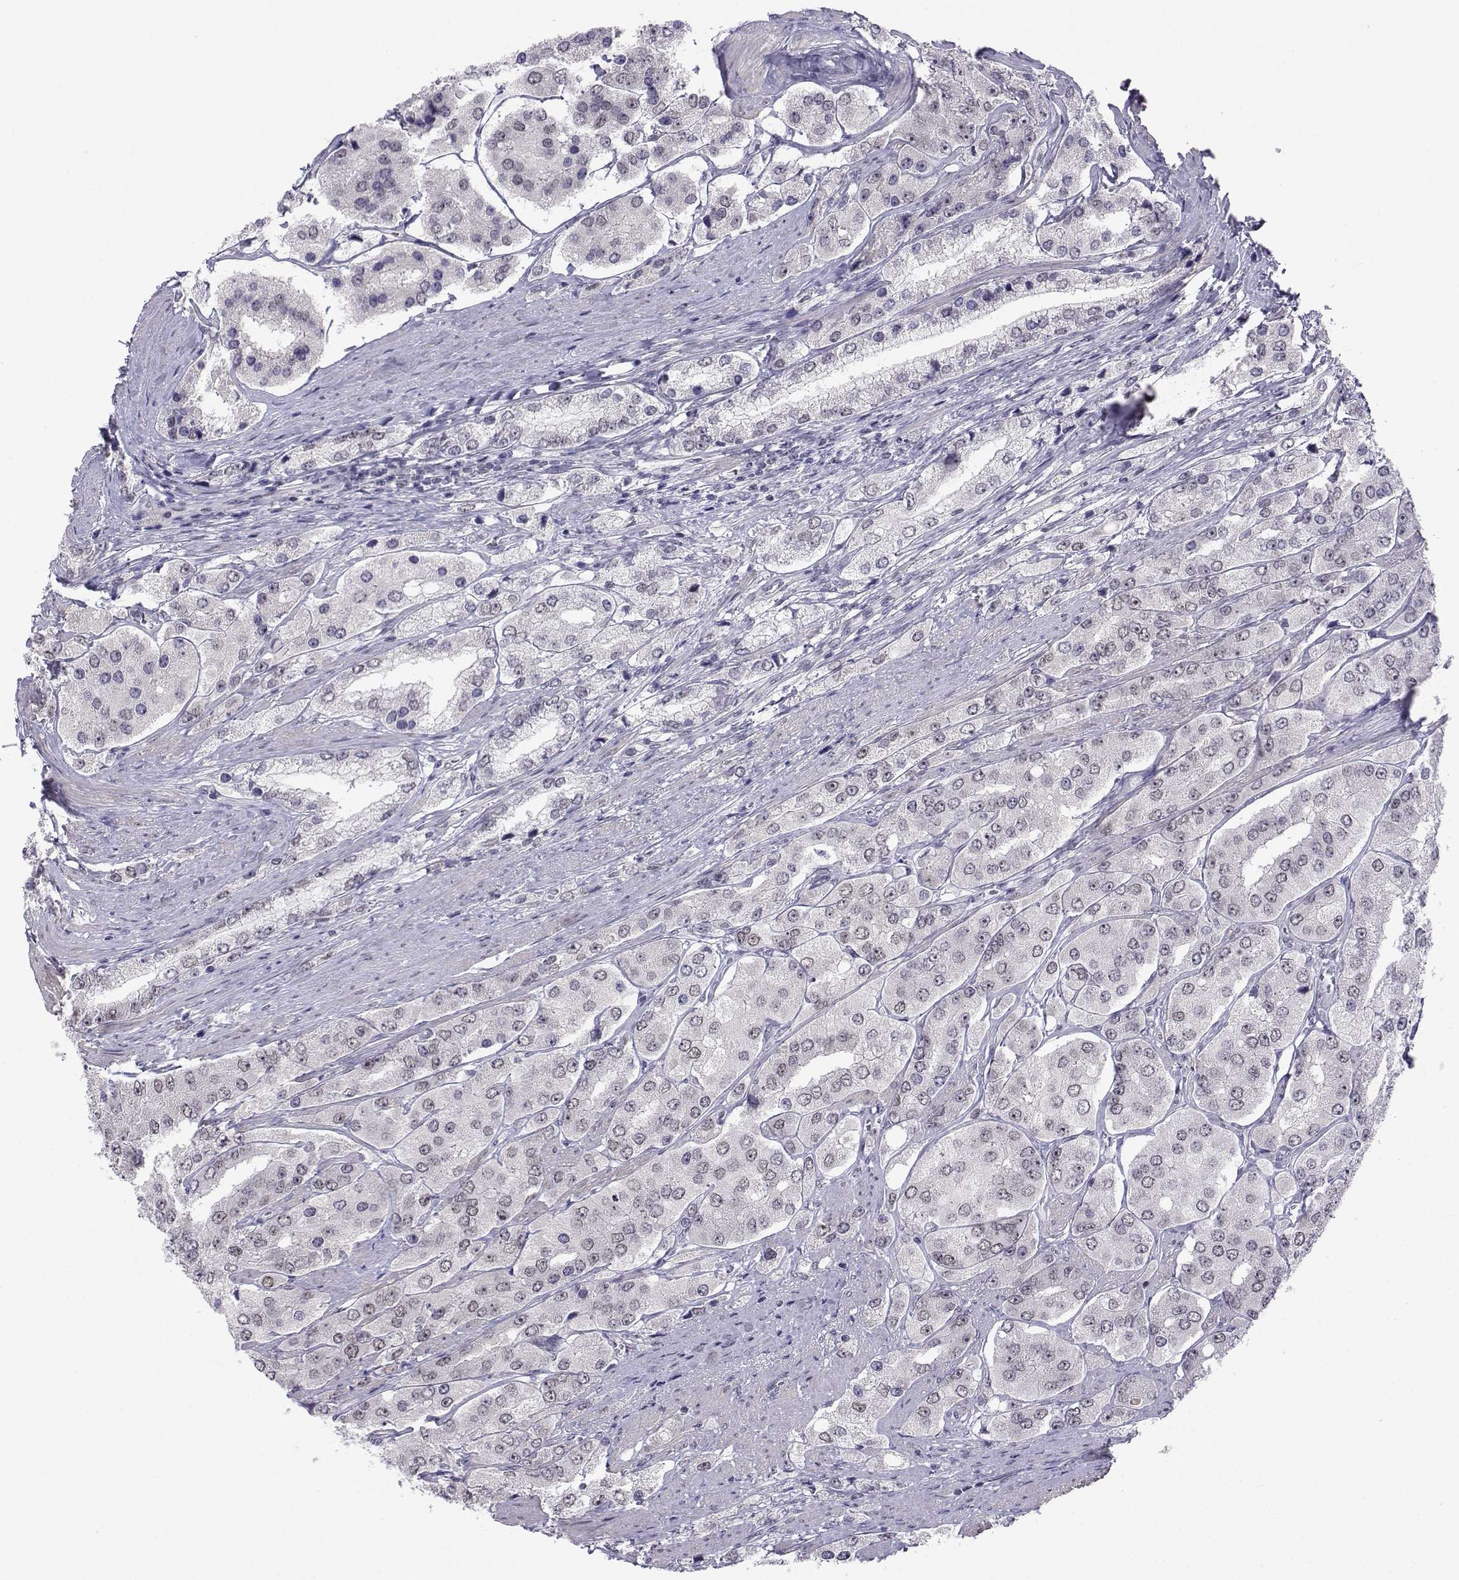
{"staining": {"intensity": "negative", "quantity": "none", "location": "none"}, "tissue": "prostate cancer", "cell_type": "Tumor cells", "image_type": "cancer", "snomed": [{"axis": "morphology", "description": "Adenocarcinoma, Low grade"}, {"axis": "topography", "description": "Prostate"}], "caption": "Human prostate low-grade adenocarcinoma stained for a protein using immunohistochemistry displays no positivity in tumor cells.", "gene": "MED26", "patient": {"sex": "male", "age": 69}}